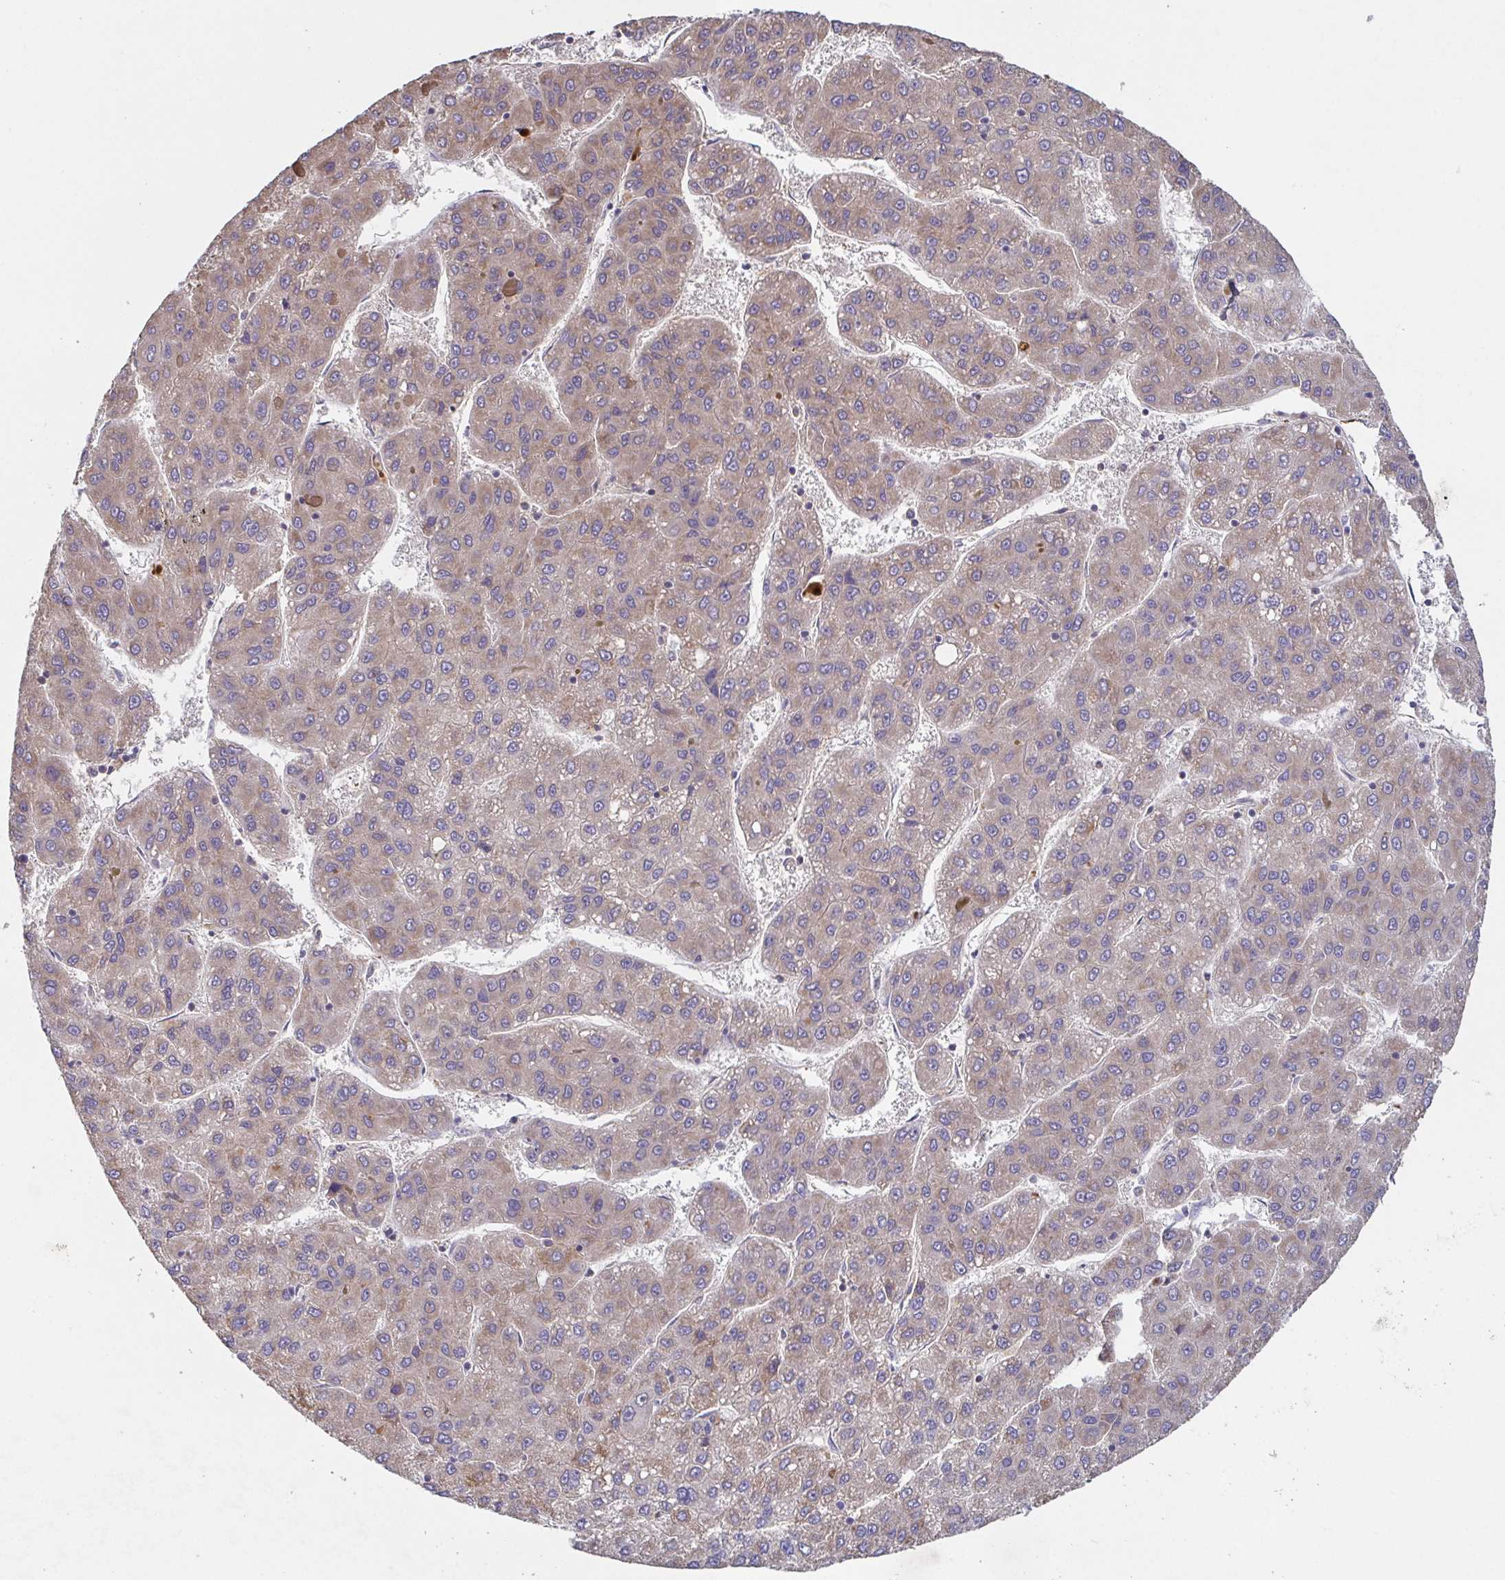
{"staining": {"intensity": "weak", "quantity": "25%-75%", "location": "cytoplasmic/membranous"}, "tissue": "liver cancer", "cell_type": "Tumor cells", "image_type": "cancer", "snomed": [{"axis": "morphology", "description": "Carcinoma, Hepatocellular, NOS"}, {"axis": "topography", "description": "Liver"}], "caption": "Liver cancer (hepatocellular carcinoma) stained with IHC displays weak cytoplasmic/membranous expression in approximately 25%-75% of tumor cells. The staining was performed using DAB (3,3'-diaminobenzidine) to visualize the protein expression in brown, while the nuclei were stained in blue with hematoxylin (Magnification: 20x).", "gene": "MT-ND3", "patient": {"sex": "female", "age": 82}}